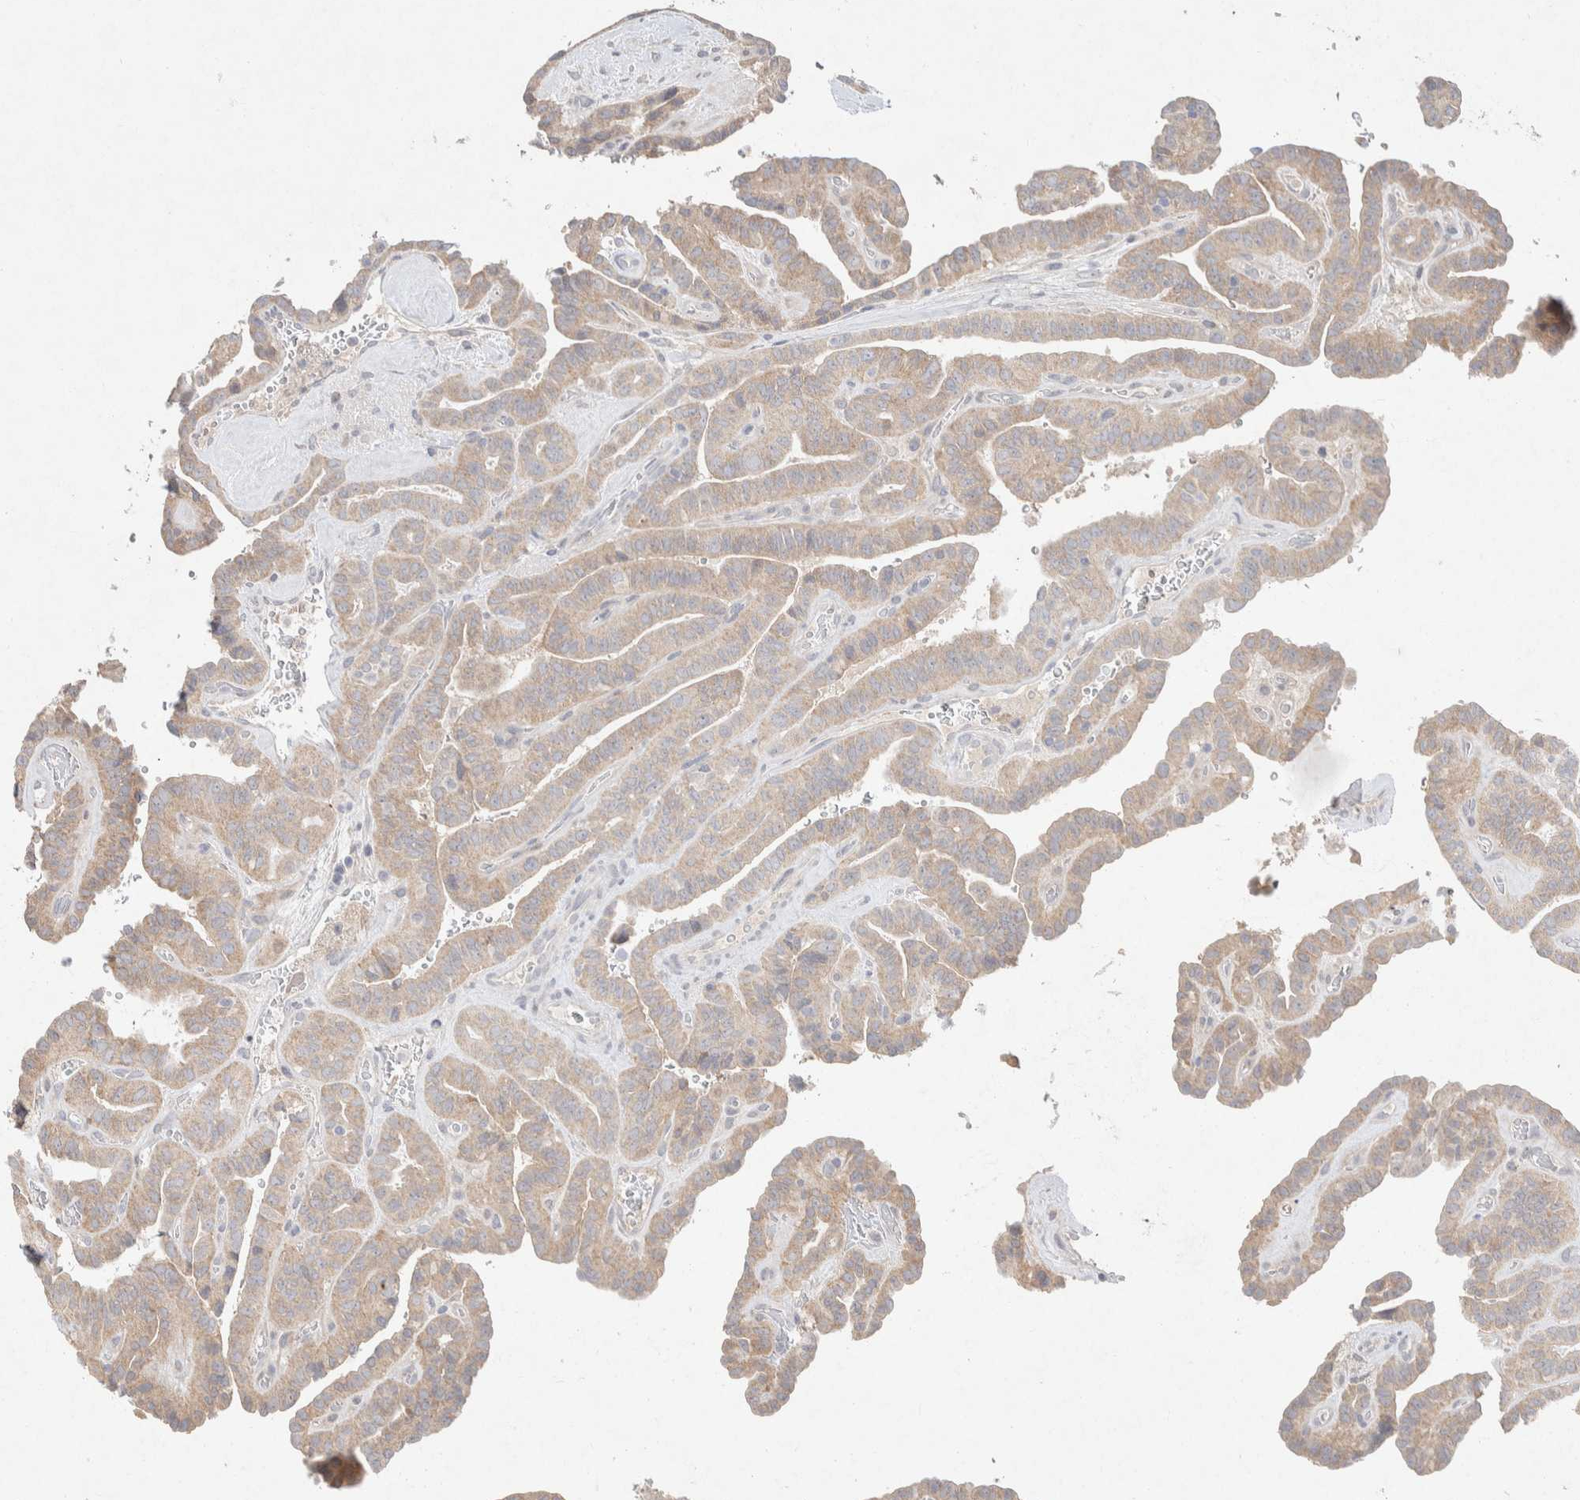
{"staining": {"intensity": "weak", "quantity": ">75%", "location": "cytoplasmic/membranous"}, "tissue": "thyroid cancer", "cell_type": "Tumor cells", "image_type": "cancer", "snomed": [{"axis": "morphology", "description": "Papillary adenocarcinoma, NOS"}, {"axis": "topography", "description": "Thyroid gland"}], "caption": "A high-resolution image shows immunohistochemistry (IHC) staining of thyroid cancer (papillary adenocarcinoma), which demonstrates weak cytoplasmic/membranous expression in about >75% of tumor cells.", "gene": "CMTM4", "patient": {"sex": "male", "age": 77}}